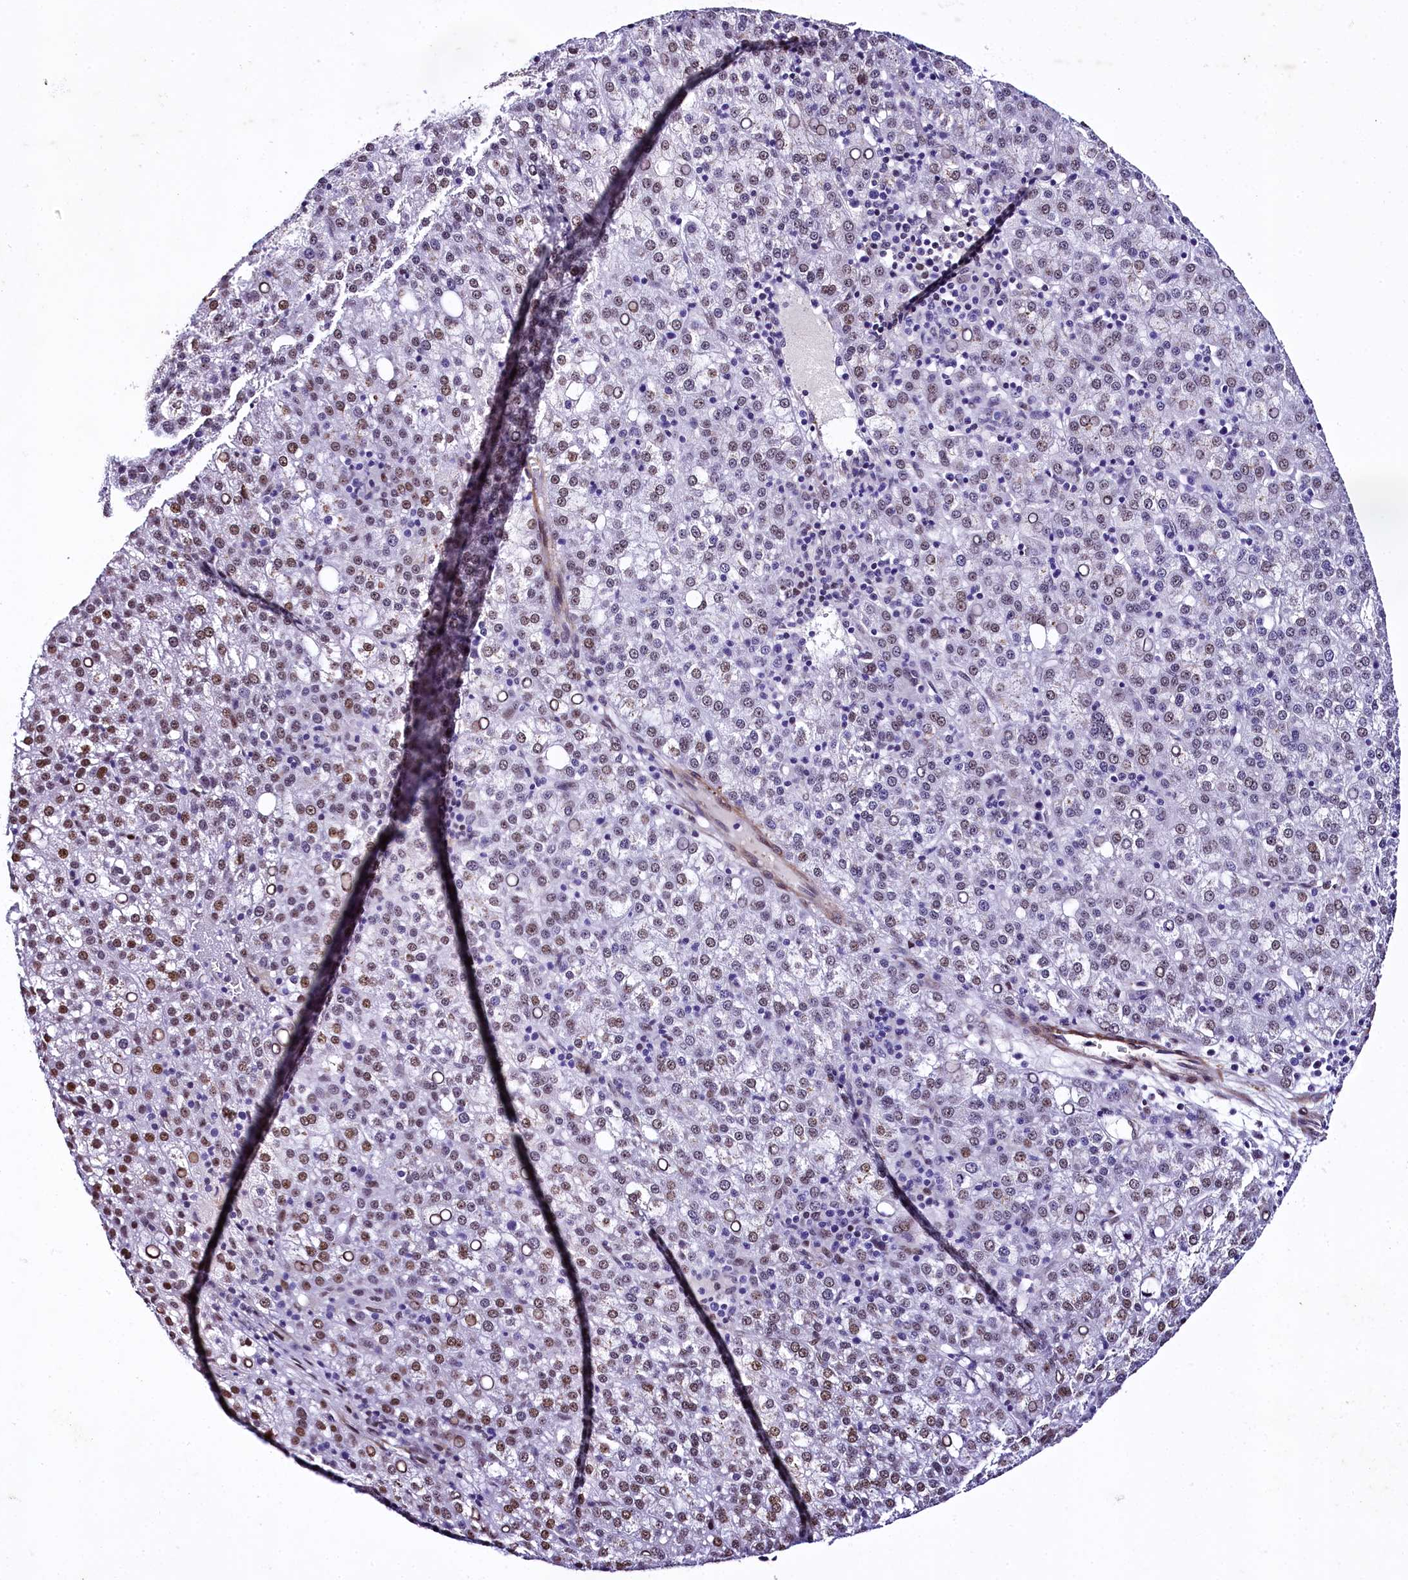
{"staining": {"intensity": "negative", "quantity": "none", "location": "none"}, "tissue": "liver cancer", "cell_type": "Tumor cells", "image_type": "cancer", "snomed": [{"axis": "morphology", "description": "Carcinoma, Hepatocellular, NOS"}, {"axis": "topography", "description": "Liver"}], "caption": "IHC image of liver cancer (hepatocellular carcinoma) stained for a protein (brown), which displays no staining in tumor cells.", "gene": "SAMD10", "patient": {"sex": "female", "age": 58}}